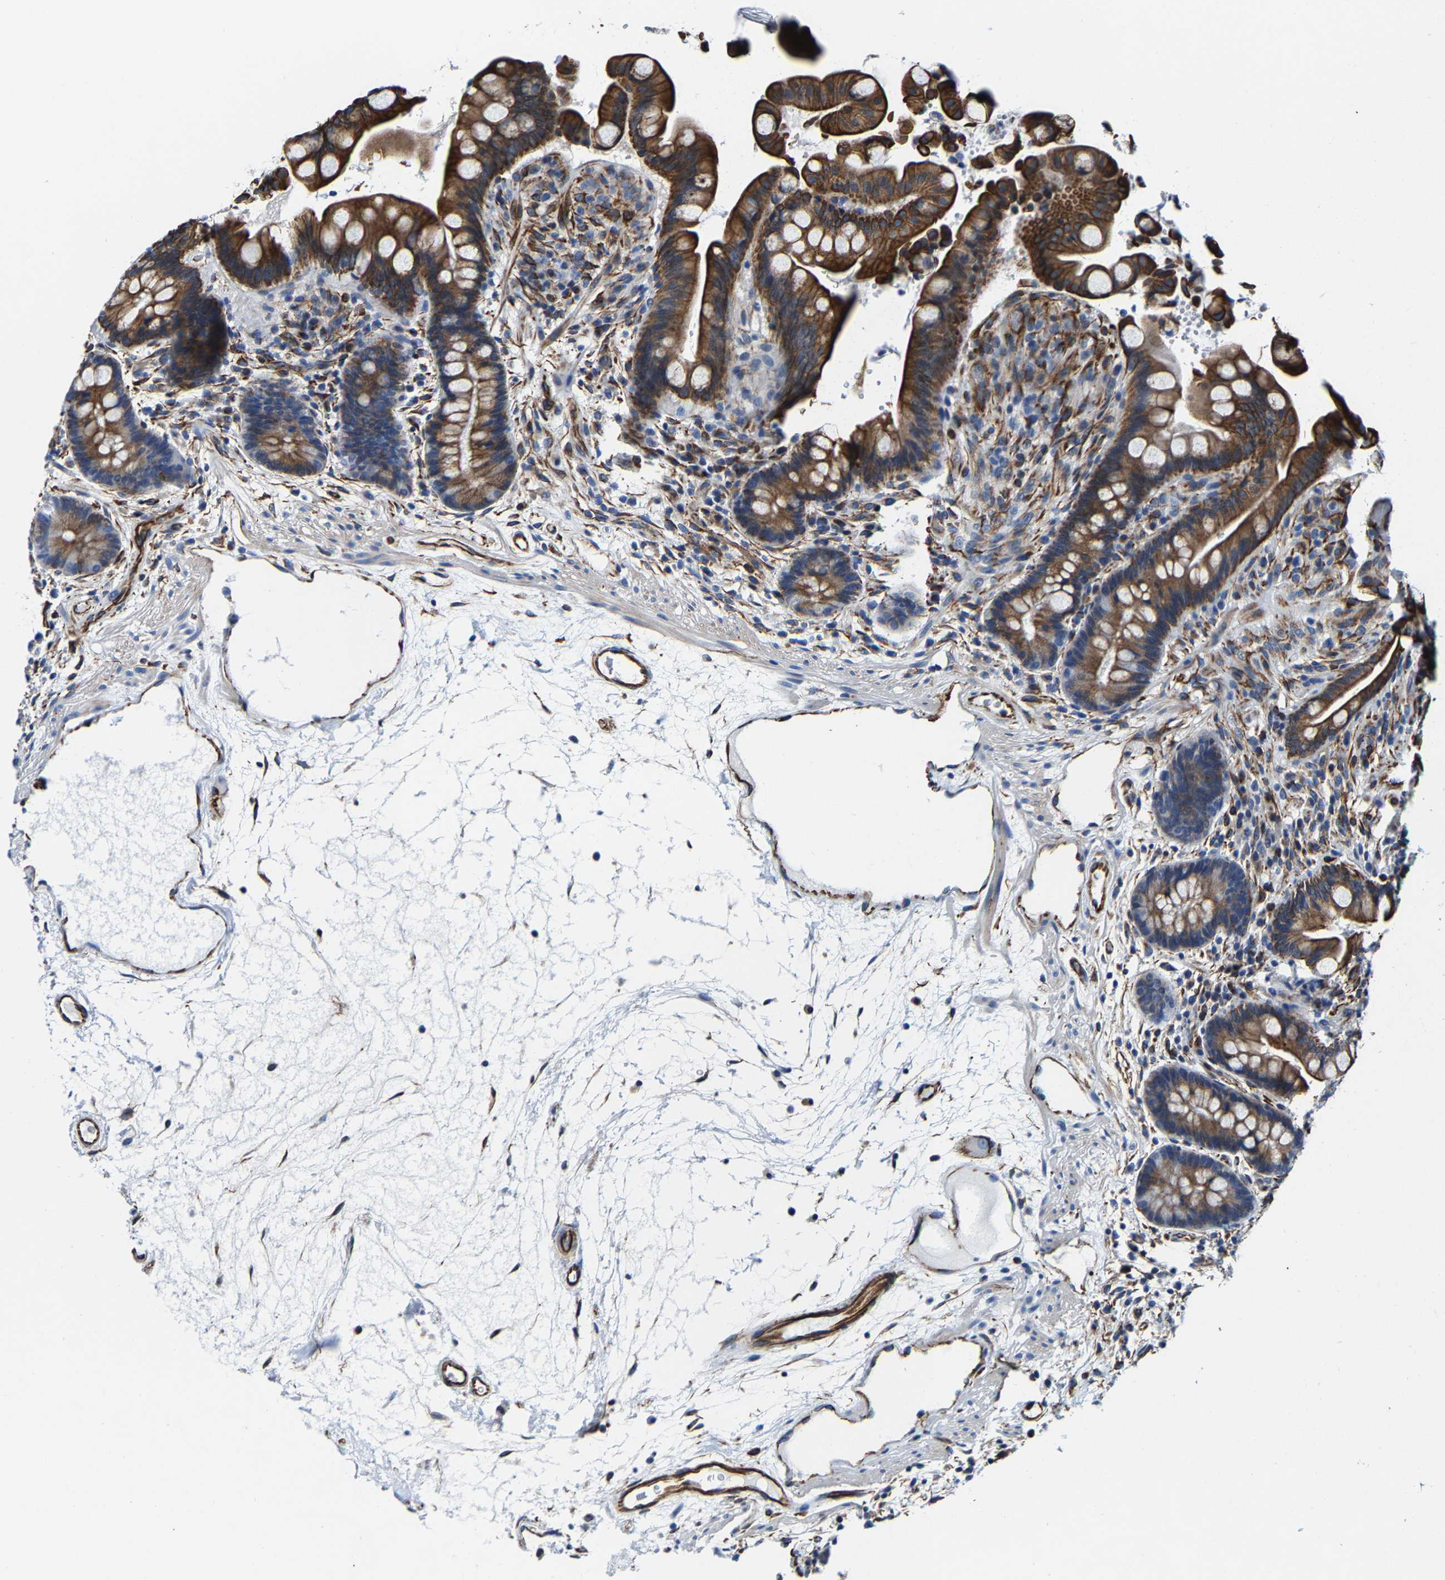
{"staining": {"intensity": "strong", "quantity": ">75%", "location": "cytoplasmic/membranous"}, "tissue": "colon", "cell_type": "Endothelial cells", "image_type": "normal", "snomed": [{"axis": "morphology", "description": "Normal tissue, NOS"}, {"axis": "topography", "description": "Colon"}], "caption": "Strong cytoplasmic/membranous expression is present in about >75% of endothelial cells in normal colon.", "gene": "MMEL1", "patient": {"sex": "male", "age": 73}}